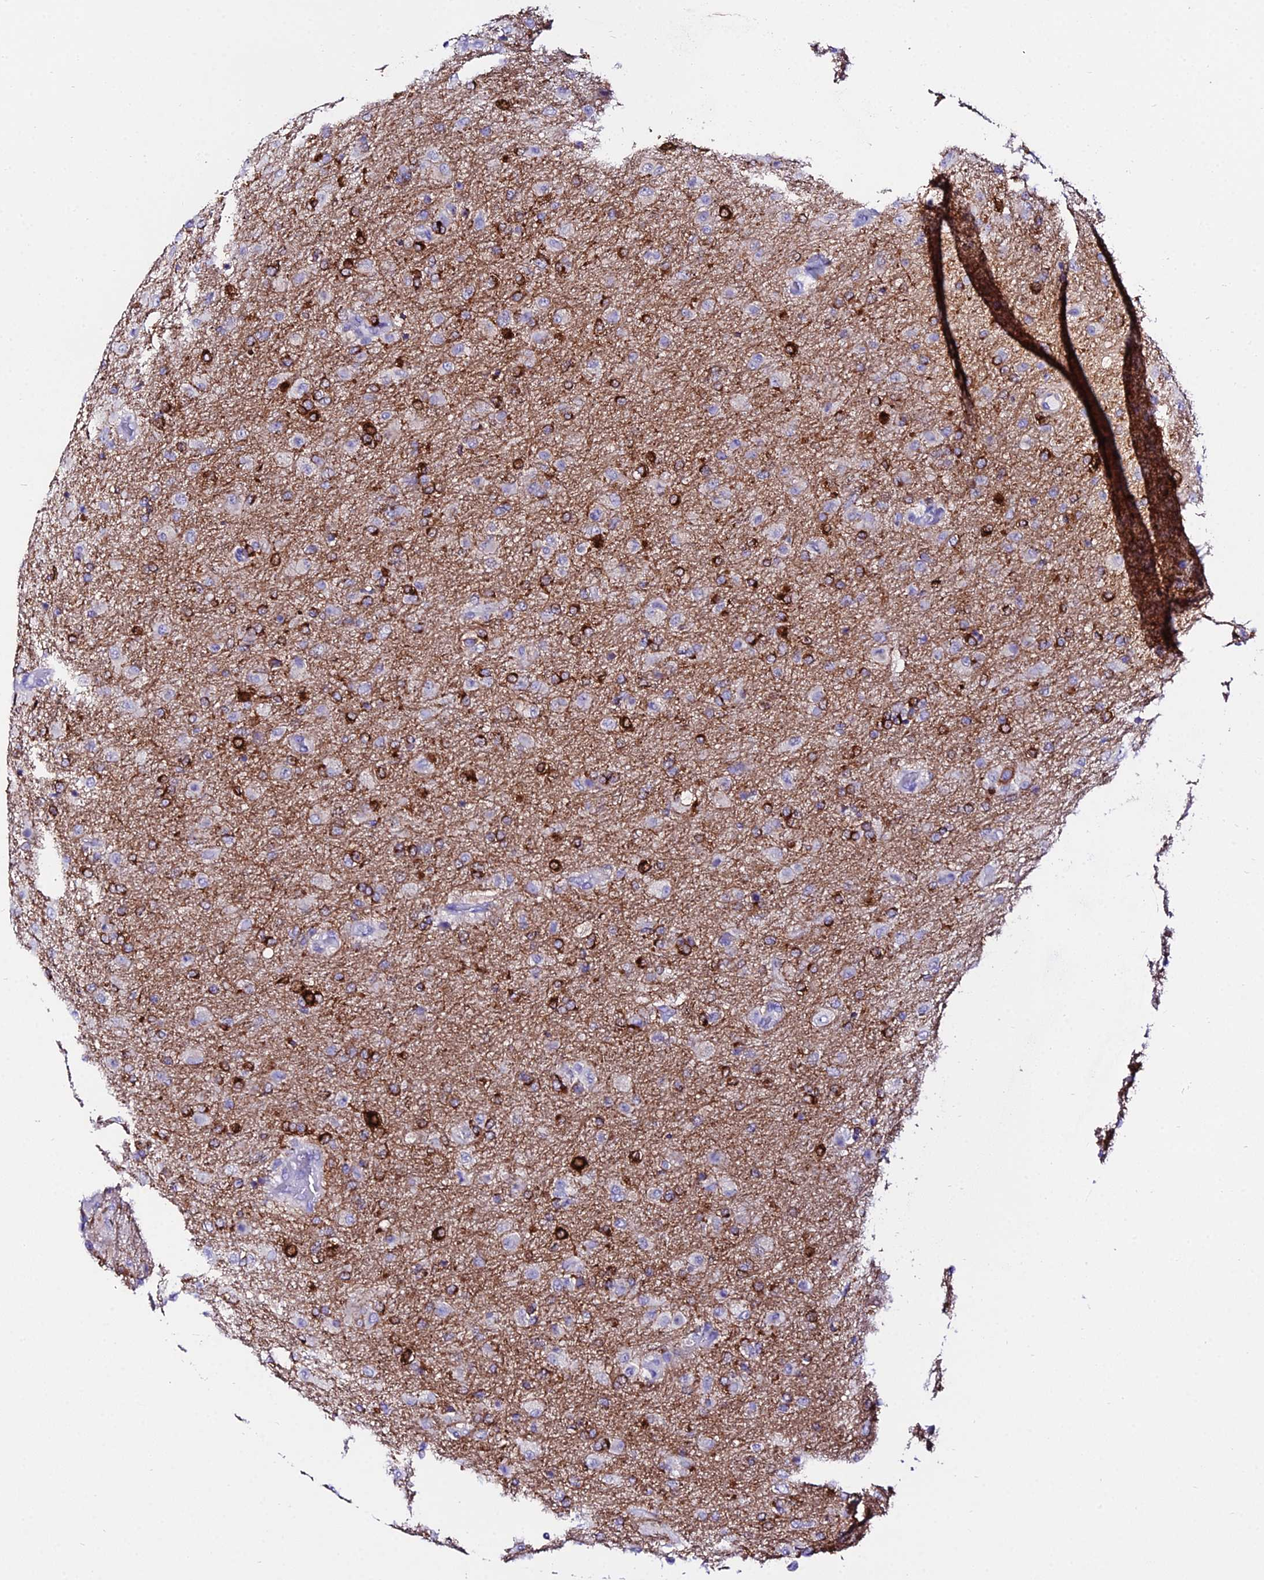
{"staining": {"intensity": "strong", "quantity": "25%-75%", "location": "cytoplasmic/membranous"}, "tissue": "glioma", "cell_type": "Tumor cells", "image_type": "cancer", "snomed": [{"axis": "morphology", "description": "Glioma, malignant, Low grade"}, {"axis": "topography", "description": "Brain"}], "caption": "Malignant glioma (low-grade) stained for a protein reveals strong cytoplasmic/membranous positivity in tumor cells.", "gene": "ATG16L2", "patient": {"sex": "male", "age": 65}}